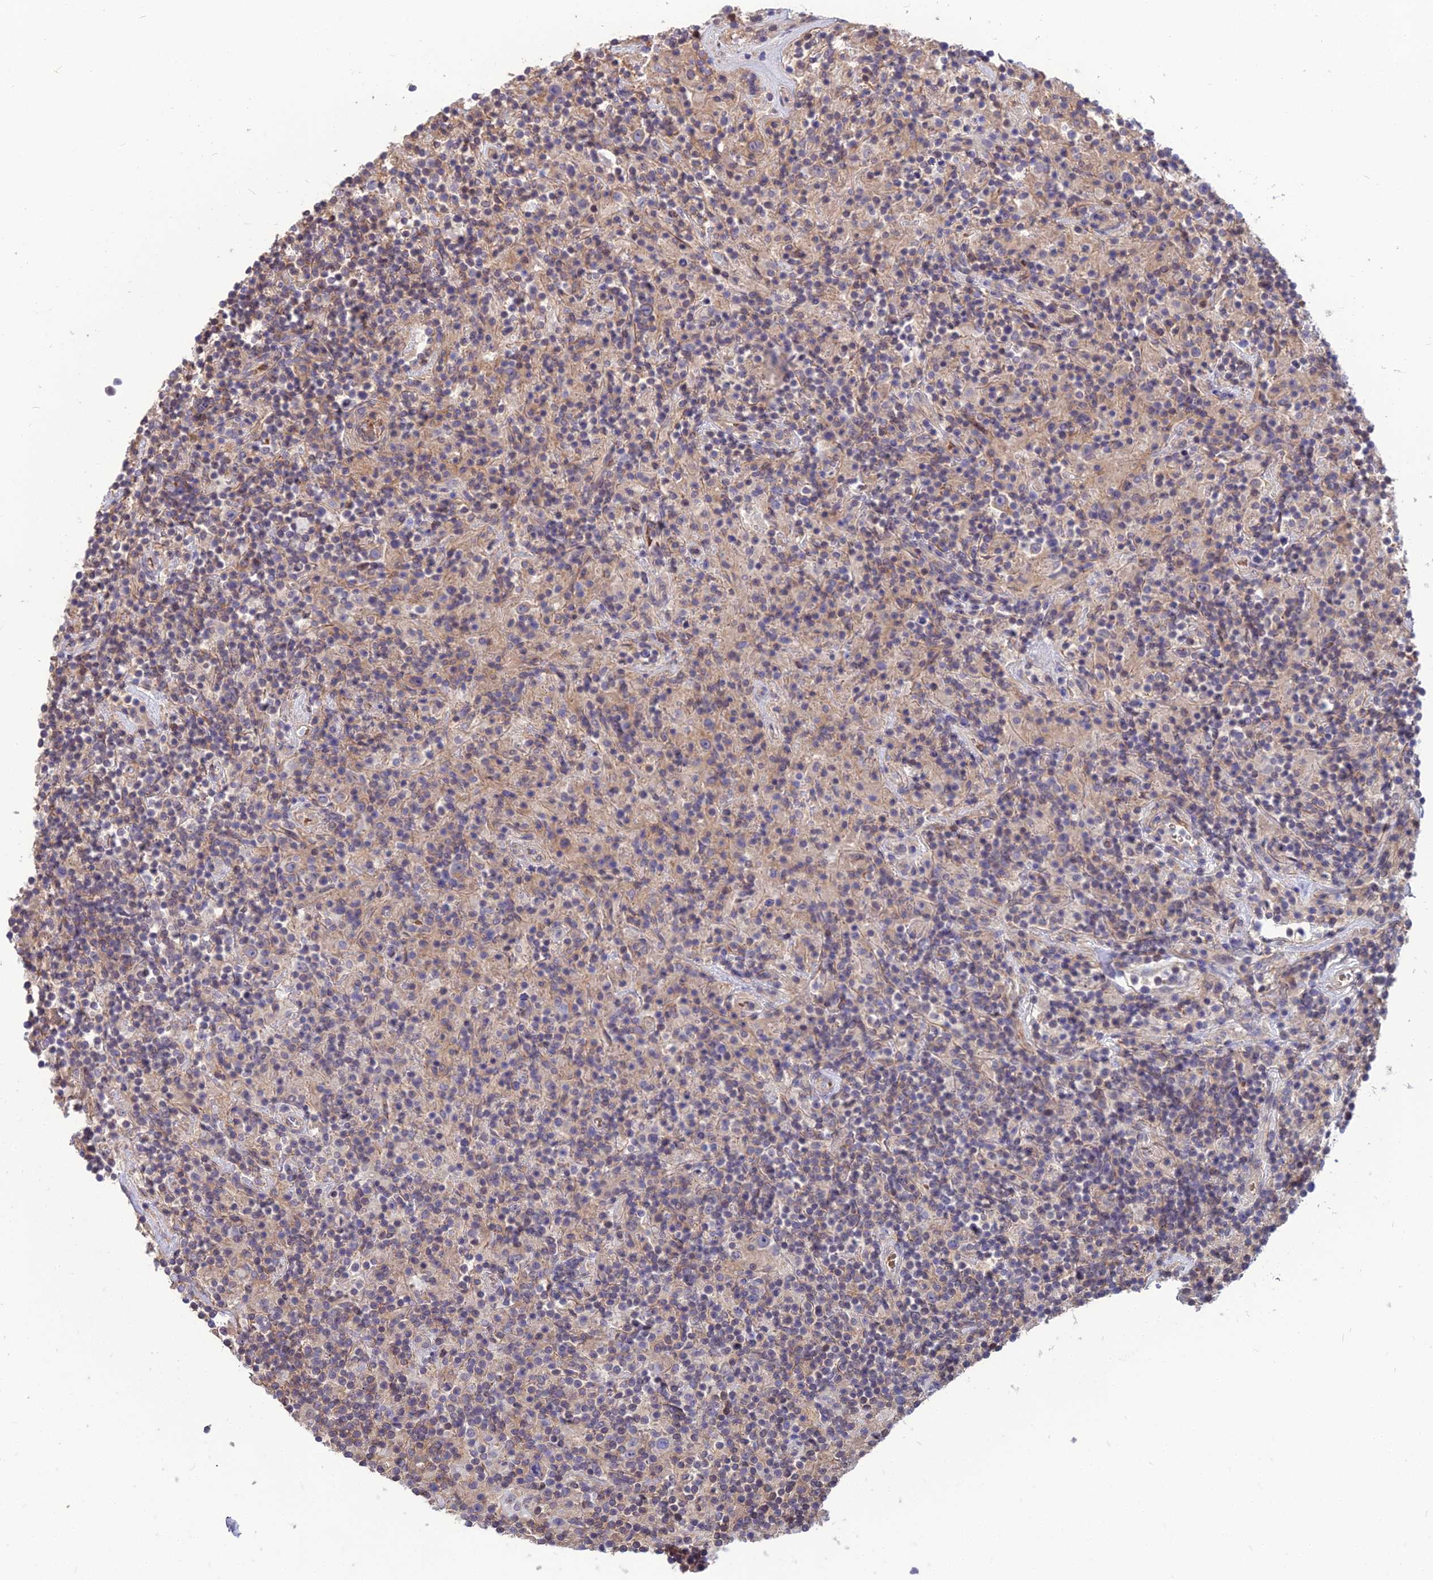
{"staining": {"intensity": "weak", "quantity": "<25%", "location": "cytoplasmic/membranous"}, "tissue": "lymphoma", "cell_type": "Tumor cells", "image_type": "cancer", "snomed": [{"axis": "morphology", "description": "Hodgkin's disease, NOS"}, {"axis": "topography", "description": "Lymph node"}], "caption": "The micrograph demonstrates no significant expression in tumor cells of lymphoma.", "gene": "OPA3", "patient": {"sex": "male", "age": 70}}